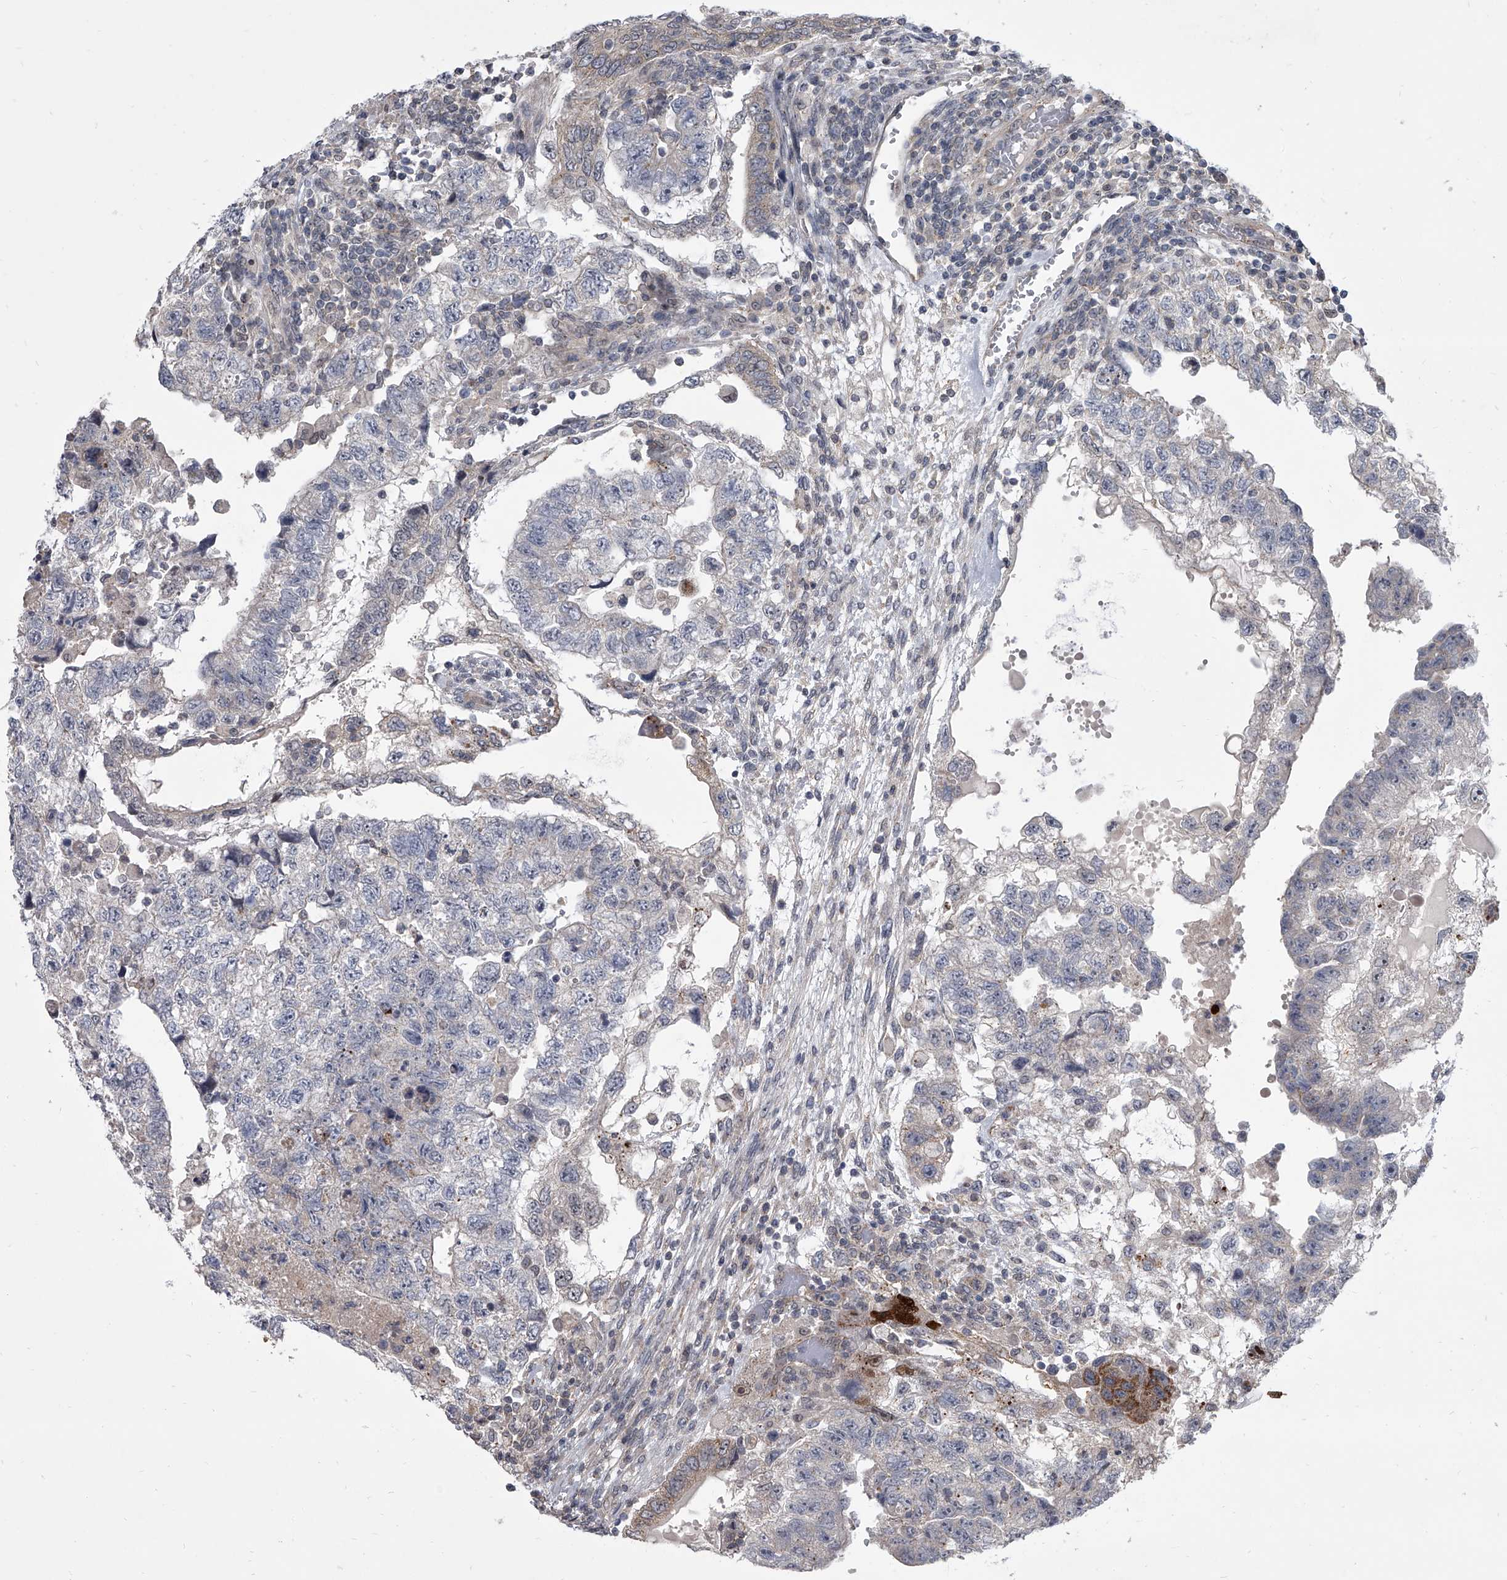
{"staining": {"intensity": "negative", "quantity": "none", "location": "none"}, "tissue": "testis cancer", "cell_type": "Tumor cells", "image_type": "cancer", "snomed": [{"axis": "morphology", "description": "Carcinoma, Embryonal, NOS"}, {"axis": "topography", "description": "Testis"}], "caption": "High magnification brightfield microscopy of embryonal carcinoma (testis) stained with DAB (brown) and counterstained with hematoxylin (blue): tumor cells show no significant expression.", "gene": "HEATR6", "patient": {"sex": "male", "age": 36}}